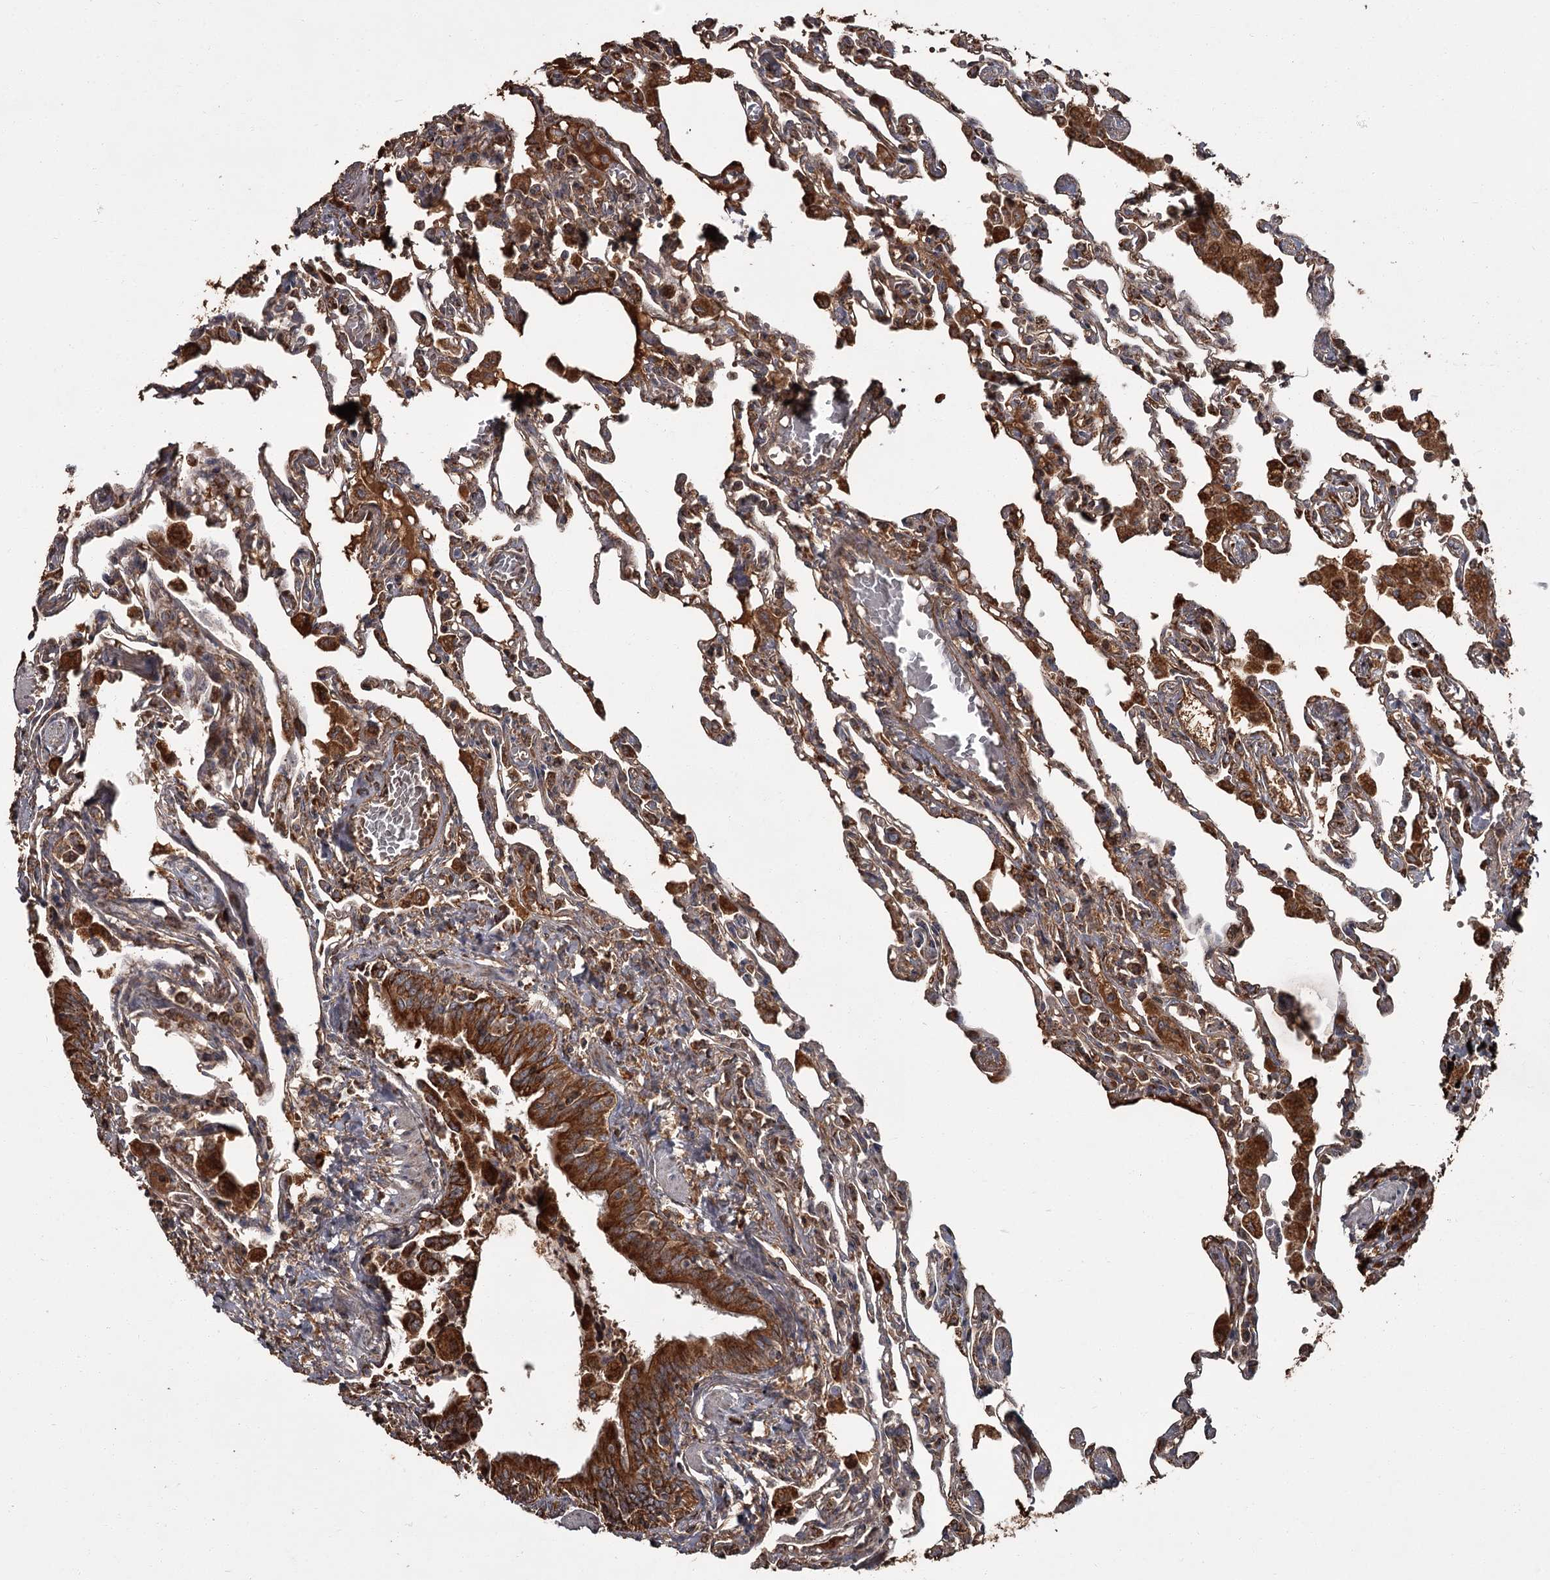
{"staining": {"intensity": "moderate", "quantity": ">75%", "location": "cytoplasmic/membranous"}, "tissue": "lung", "cell_type": "Alveolar cells", "image_type": "normal", "snomed": [{"axis": "morphology", "description": "Normal tissue, NOS"}, {"axis": "topography", "description": "Bronchus"}, {"axis": "topography", "description": "Lung"}], "caption": "A brown stain highlights moderate cytoplasmic/membranous staining of a protein in alveolar cells of normal human lung.", "gene": "THAP9", "patient": {"sex": "female", "age": 49}}